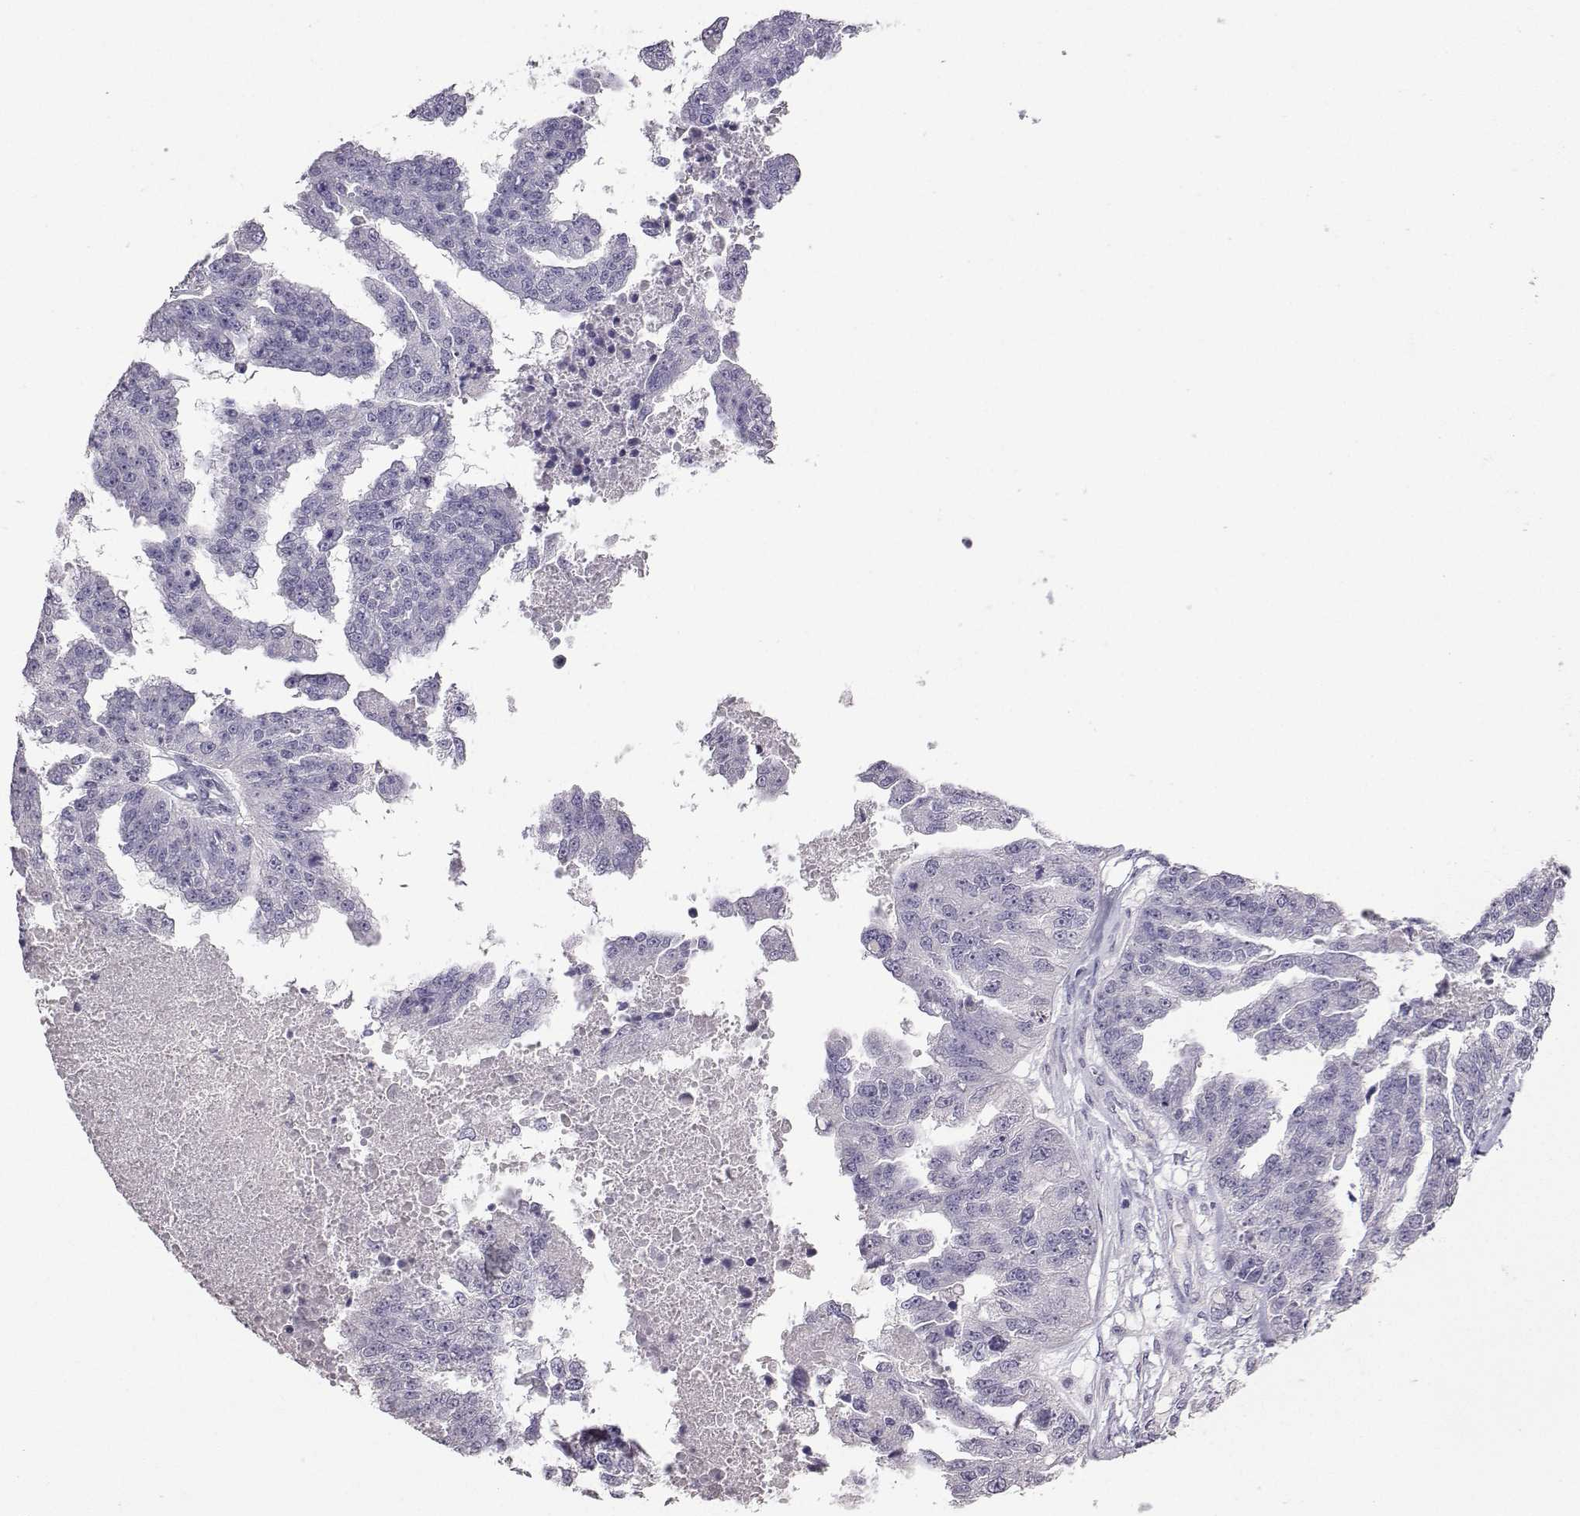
{"staining": {"intensity": "negative", "quantity": "none", "location": "none"}, "tissue": "ovarian cancer", "cell_type": "Tumor cells", "image_type": "cancer", "snomed": [{"axis": "morphology", "description": "Cystadenocarcinoma, serous, NOS"}, {"axis": "topography", "description": "Ovary"}], "caption": "Immunohistochemical staining of ovarian cancer demonstrates no significant expression in tumor cells. (Immunohistochemistry (ihc), brightfield microscopy, high magnification).", "gene": "CARTPT", "patient": {"sex": "female", "age": 58}}